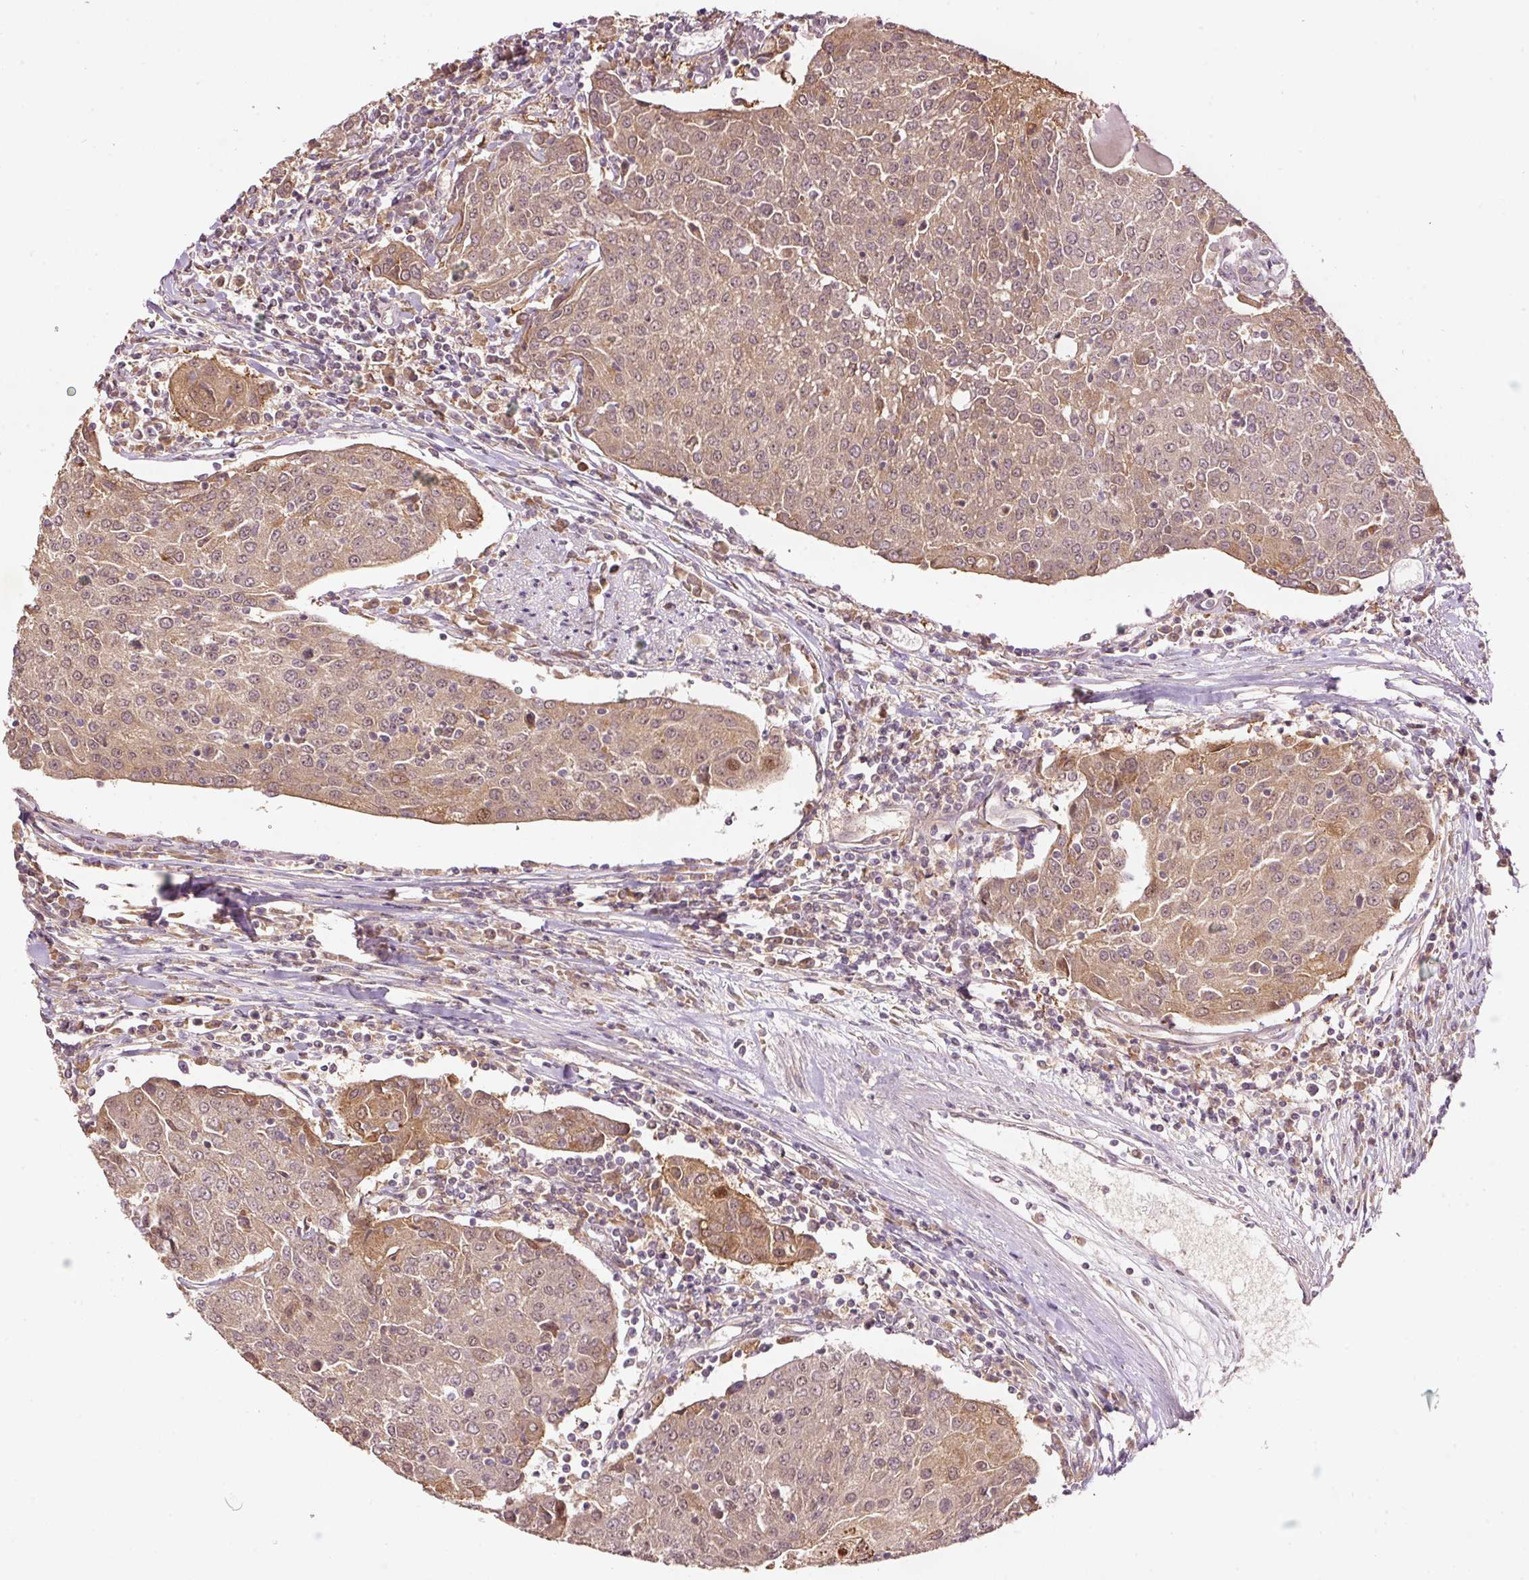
{"staining": {"intensity": "moderate", "quantity": ">75%", "location": "cytoplasmic/membranous,nuclear"}, "tissue": "urothelial cancer", "cell_type": "Tumor cells", "image_type": "cancer", "snomed": [{"axis": "morphology", "description": "Urothelial carcinoma, High grade"}, {"axis": "topography", "description": "Urinary bladder"}], "caption": "Immunohistochemistry image of neoplastic tissue: human urothelial cancer stained using immunohistochemistry displays medium levels of moderate protein expression localized specifically in the cytoplasmic/membranous and nuclear of tumor cells, appearing as a cytoplasmic/membranous and nuclear brown color.", "gene": "PCDHB1", "patient": {"sex": "female", "age": 85}}